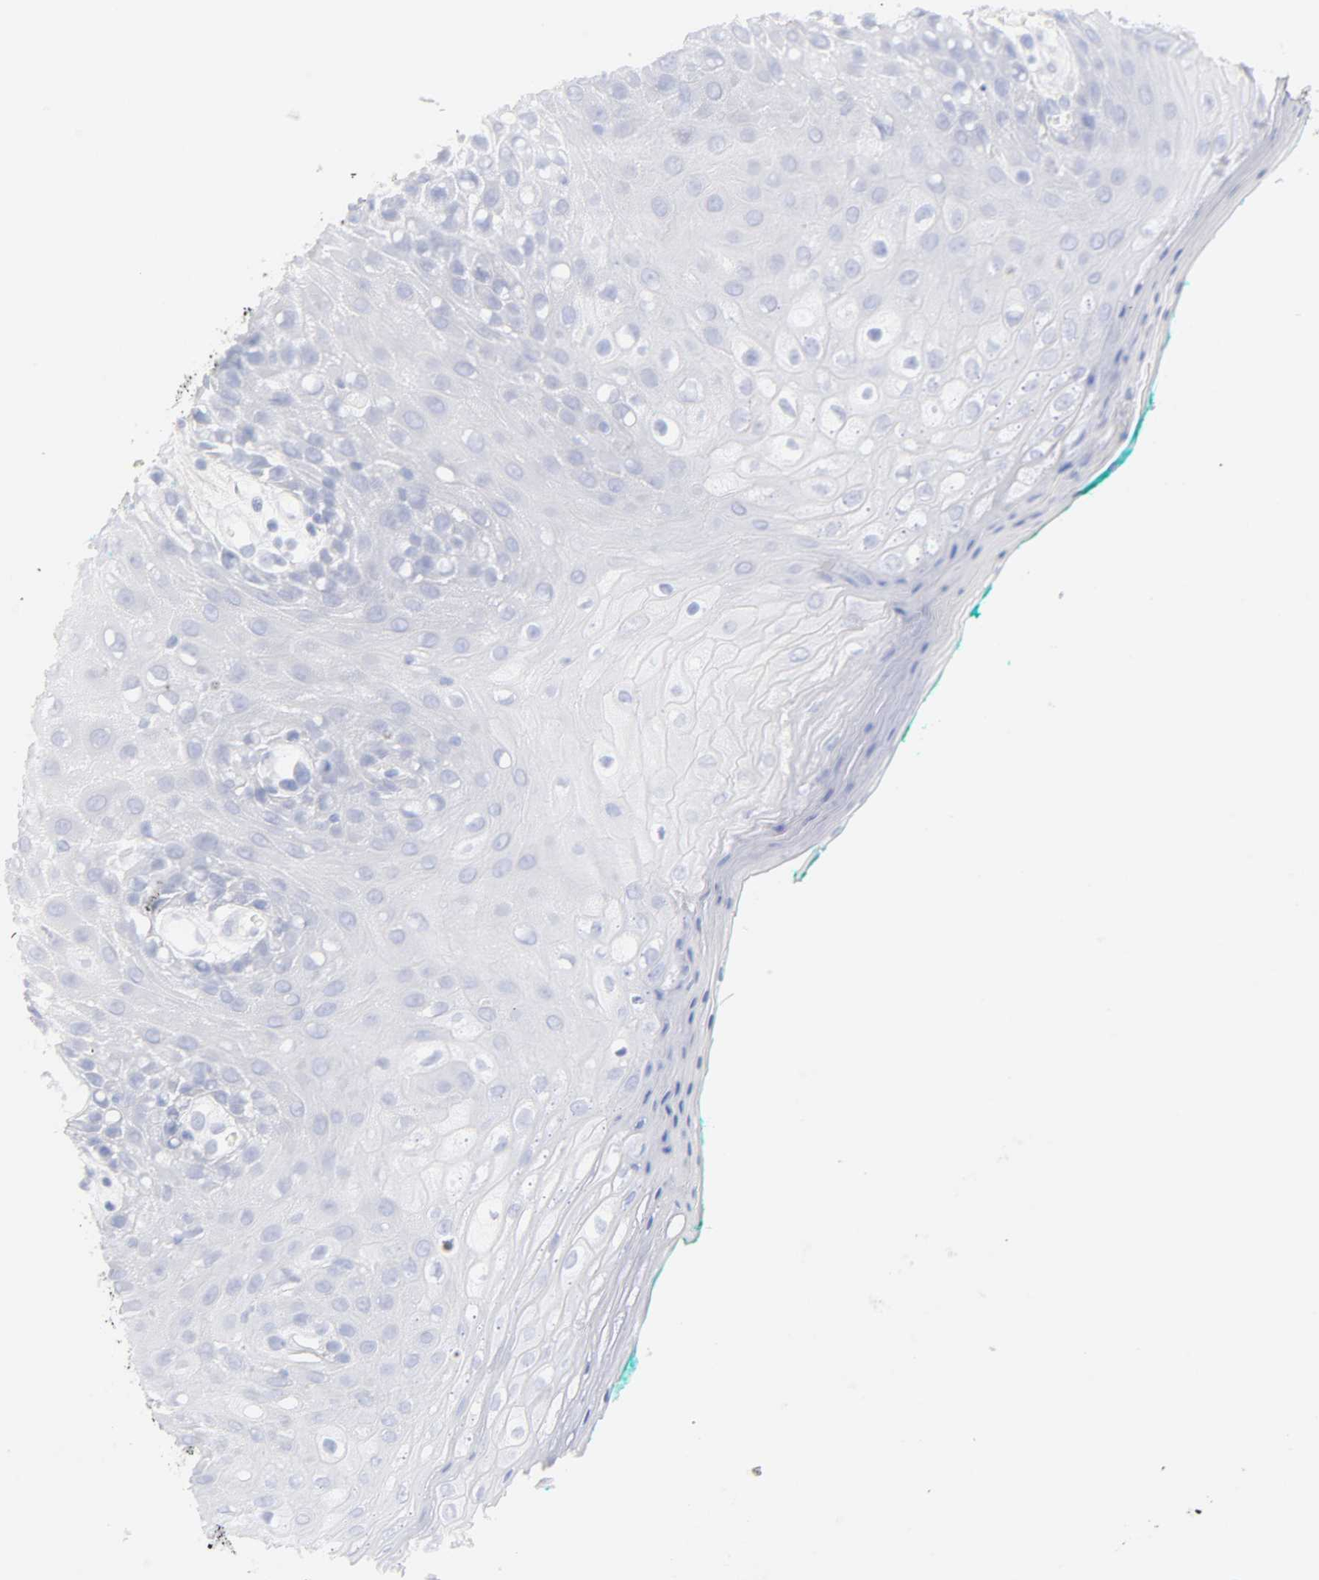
{"staining": {"intensity": "negative", "quantity": "none", "location": "none"}, "tissue": "oral mucosa", "cell_type": "Squamous epithelial cells", "image_type": "normal", "snomed": [{"axis": "morphology", "description": "Normal tissue, NOS"}, {"axis": "morphology", "description": "Squamous cell carcinoma, NOS"}, {"axis": "topography", "description": "Skeletal muscle"}, {"axis": "topography", "description": "Oral tissue"}, {"axis": "topography", "description": "Head-Neck"}], "caption": "IHC histopathology image of unremarkable oral mucosa: oral mucosa stained with DAB demonstrates no significant protein positivity in squamous epithelial cells.", "gene": "CYP4B1", "patient": {"sex": "female", "age": 84}}